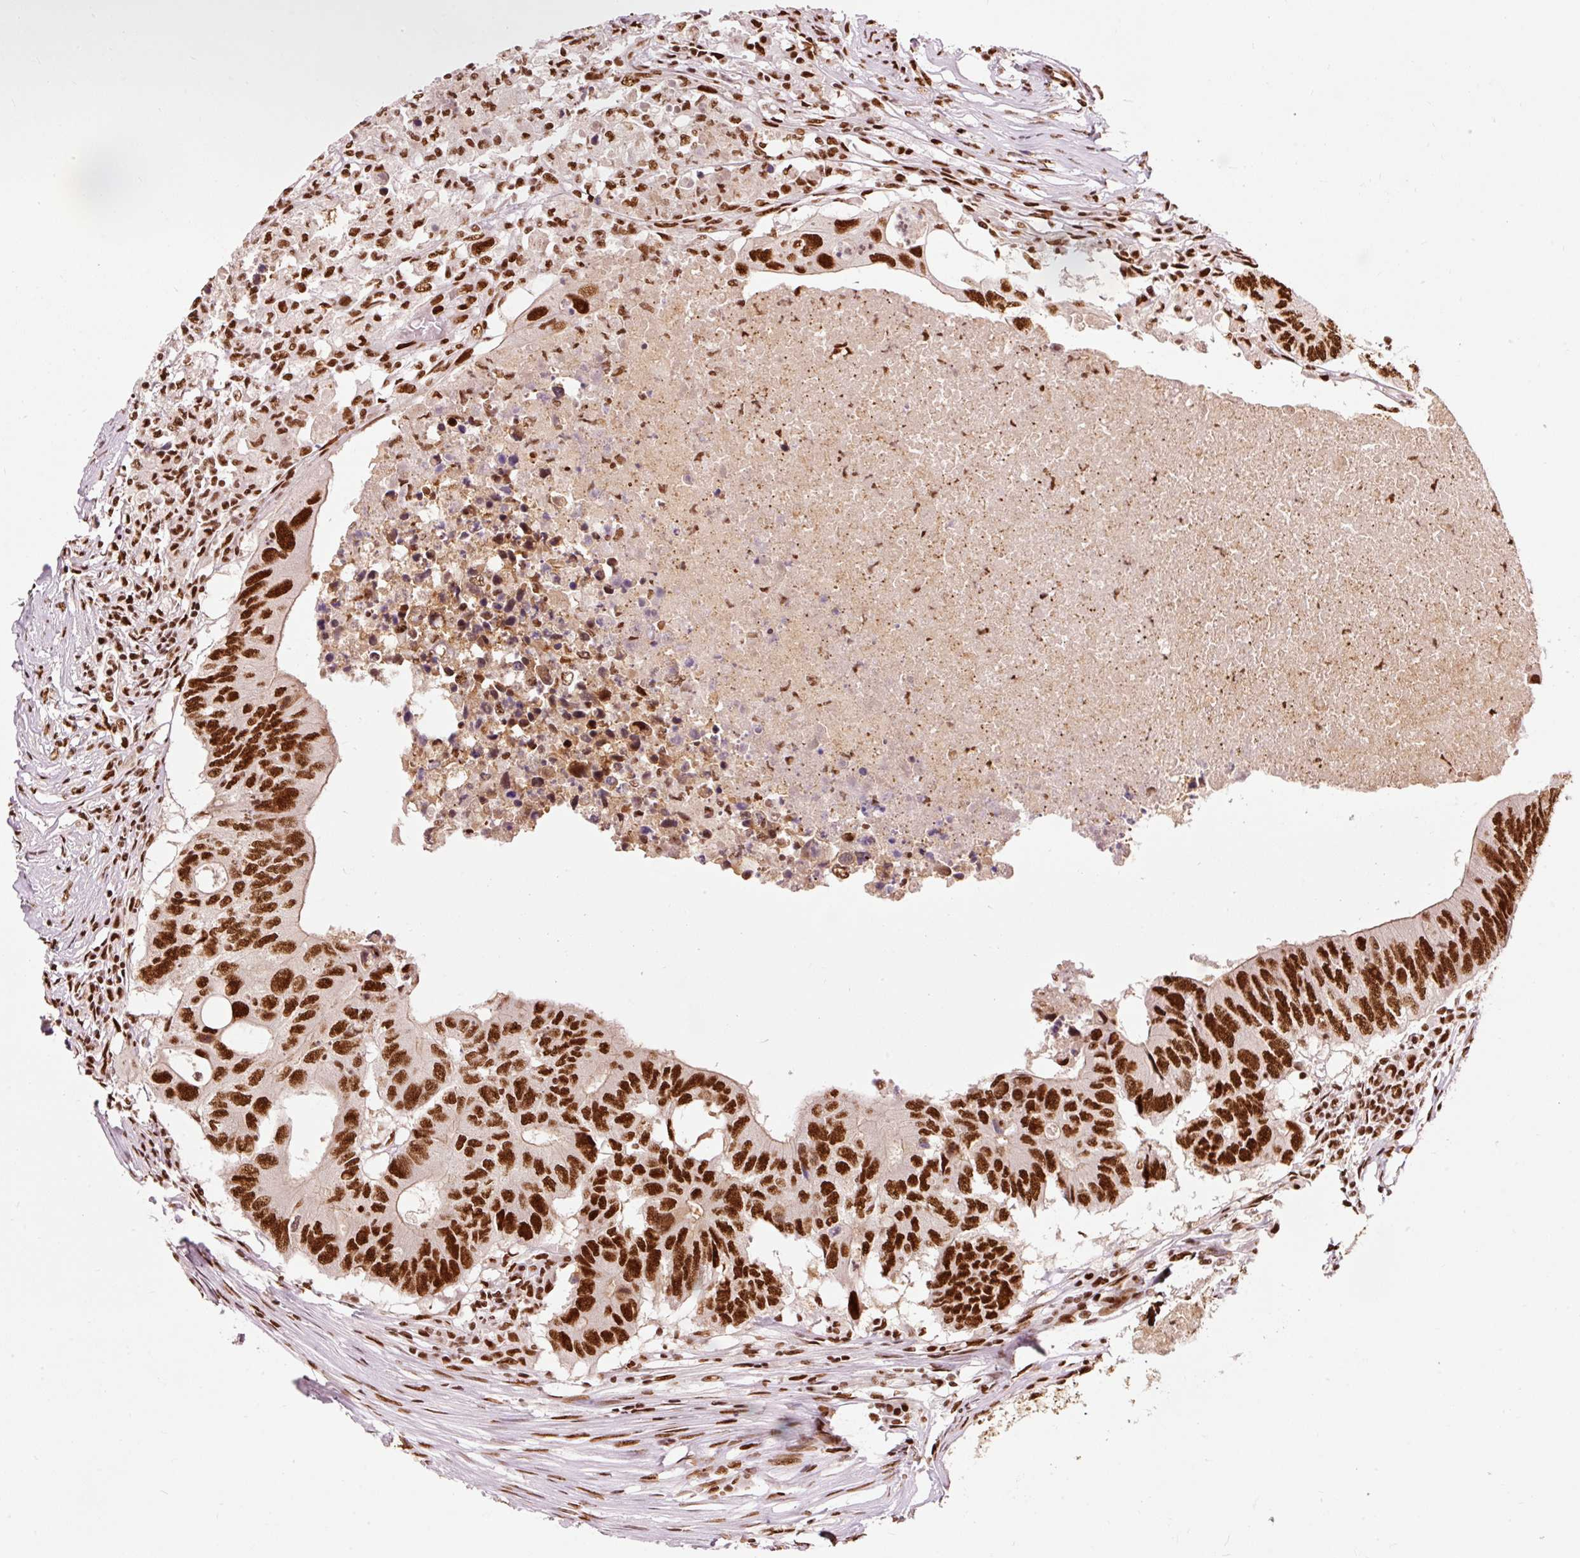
{"staining": {"intensity": "strong", "quantity": ">75%", "location": "cytoplasmic/membranous,nuclear"}, "tissue": "colorectal cancer", "cell_type": "Tumor cells", "image_type": "cancer", "snomed": [{"axis": "morphology", "description": "Adenocarcinoma, NOS"}, {"axis": "topography", "description": "Colon"}], "caption": "An IHC photomicrograph of tumor tissue is shown. Protein staining in brown labels strong cytoplasmic/membranous and nuclear positivity in colorectal adenocarcinoma within tumor cells.", "gene": "ZBTB44", "patient": {"sex": "male", "age": 71}}